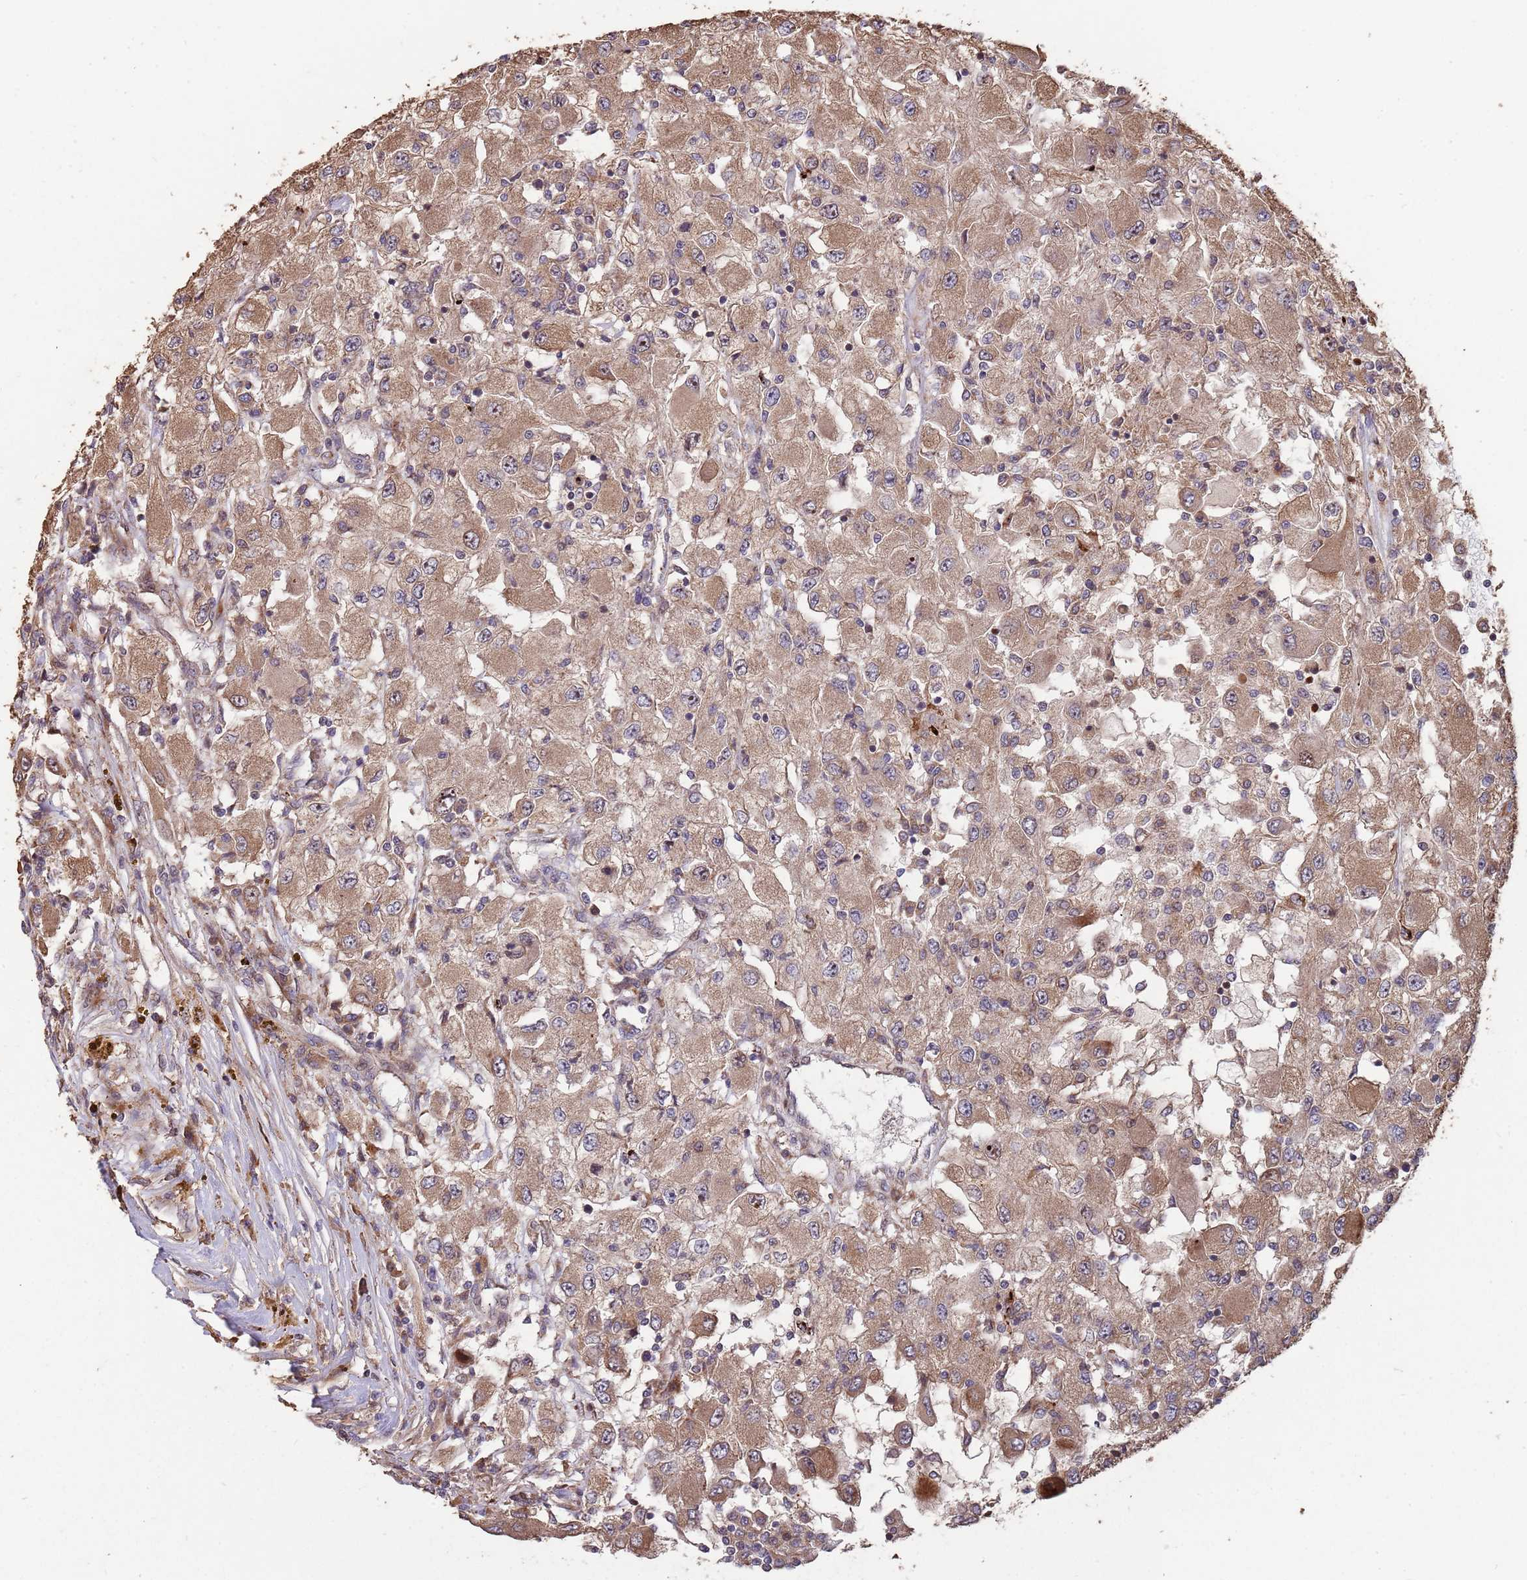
{"staining": {"intensity": "moderate", "quantity": ">75%", "location": "cytoplasmic/membranous"}, "tissue": "renal cancer", "cell_type": "Tumor cells", "image_type": "cancer", "snomed": [{"axis": "morphology", "description": "Adenocarcinoma, NOS"}, {"axis": "topography", "description": "Kidney"}], "caption": "The micrograph demonstrates staining of renal cancer (adenocarcinoma), revealing moderate cytoplasmic/membranous protein expression (brown color) within tumor cells.", "gene": "ZNF428", "patient": {"sex": "female", "age": 67}}